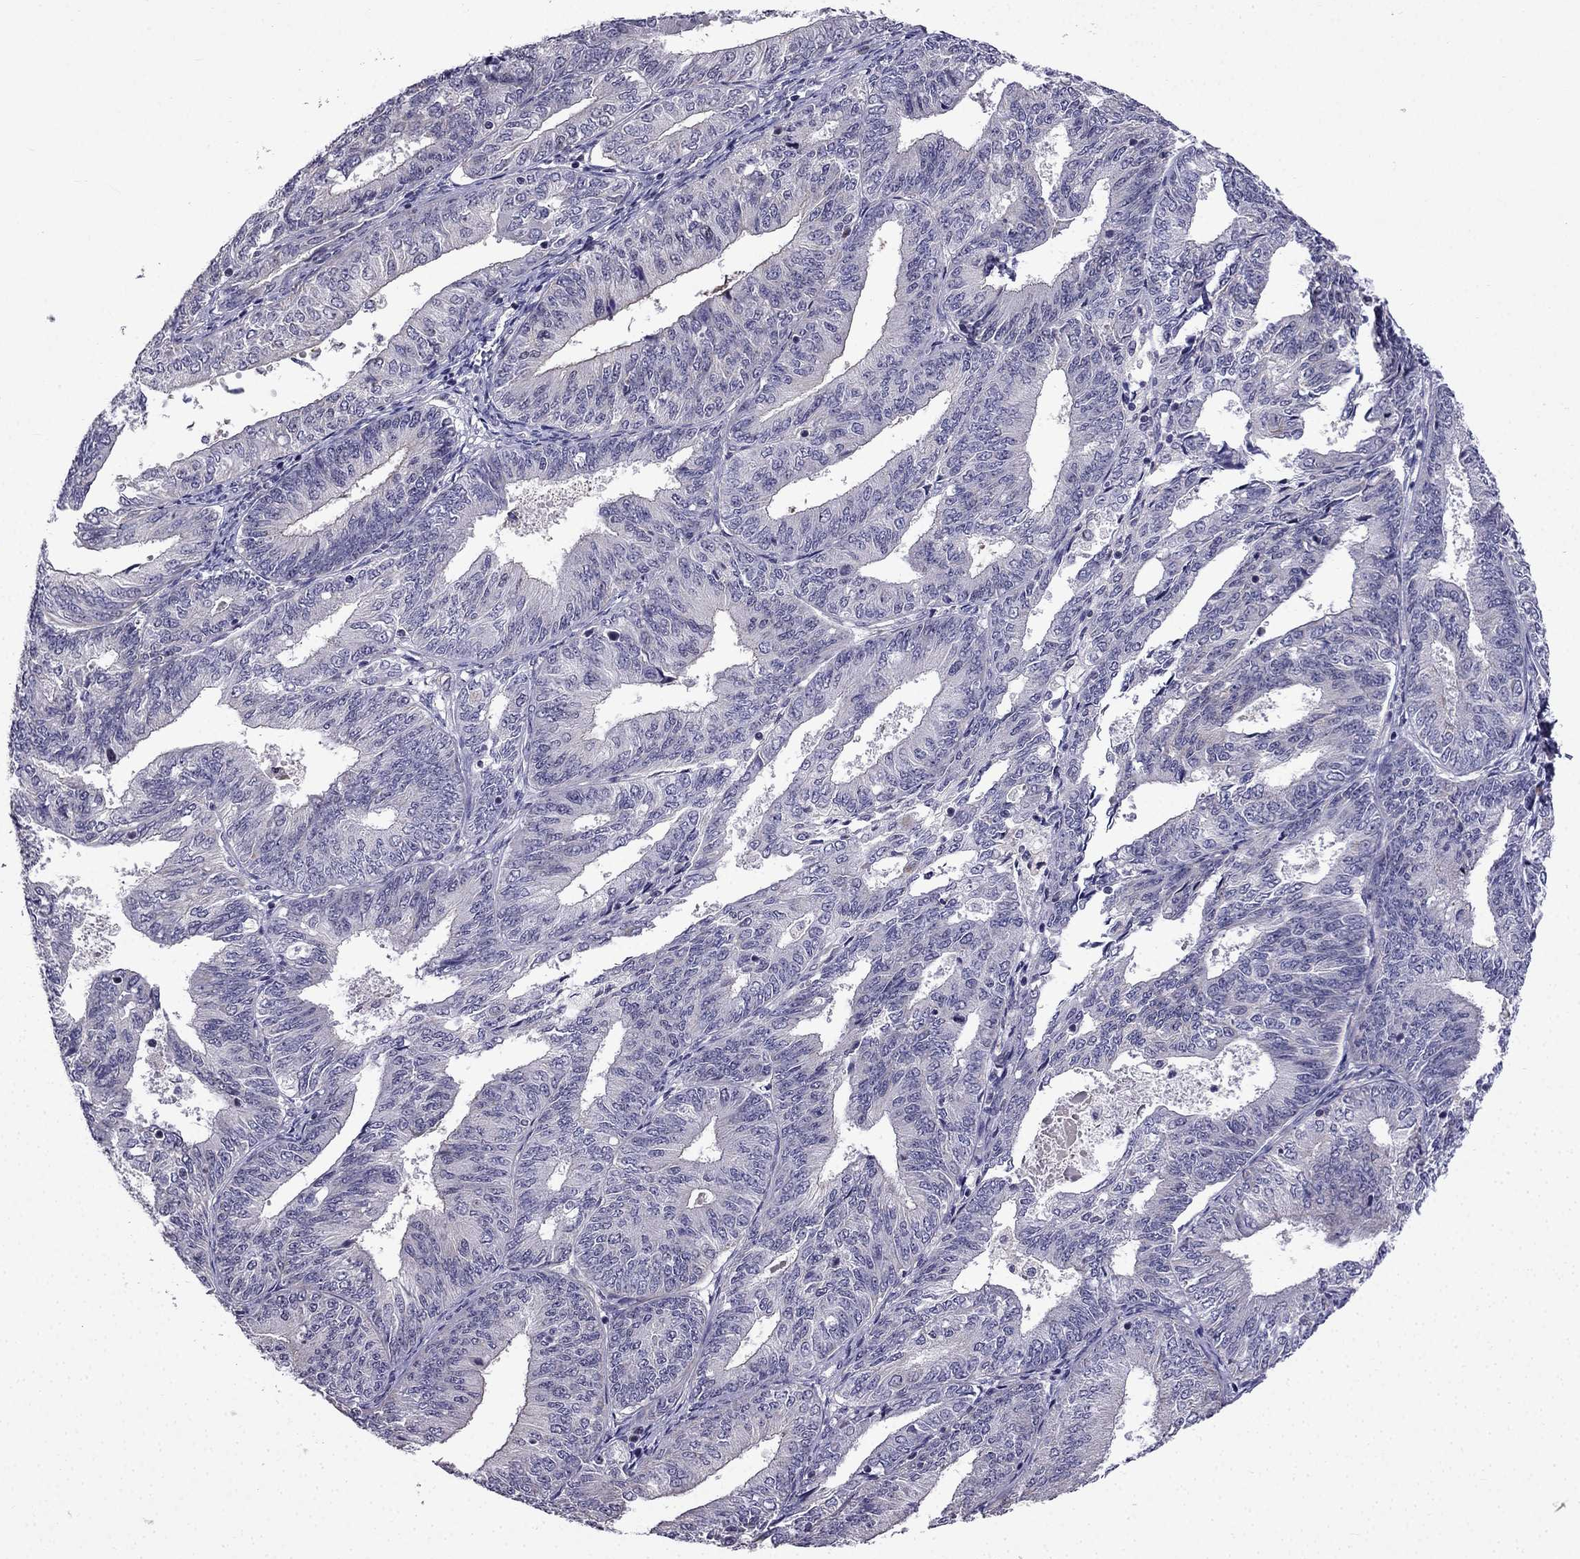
{"staining": {"intensity": "negative", "quantity": "none", "location": "none"}, "tissue": "endometrial cancer", "cell_type": "Tumor cells", "image_type": "cancer", "snomed": [{"axis": "morphology", "description": "Adenocarcinoma, NOS"}, {"axis": "topography", "description": "Endometrium"}], "caption": "IHC of human endometrial adenocarcinoma exhibits no expression in tumor cells.", "gene": "SLC6A2", "patient": {"sex": "female", "age": 58}}